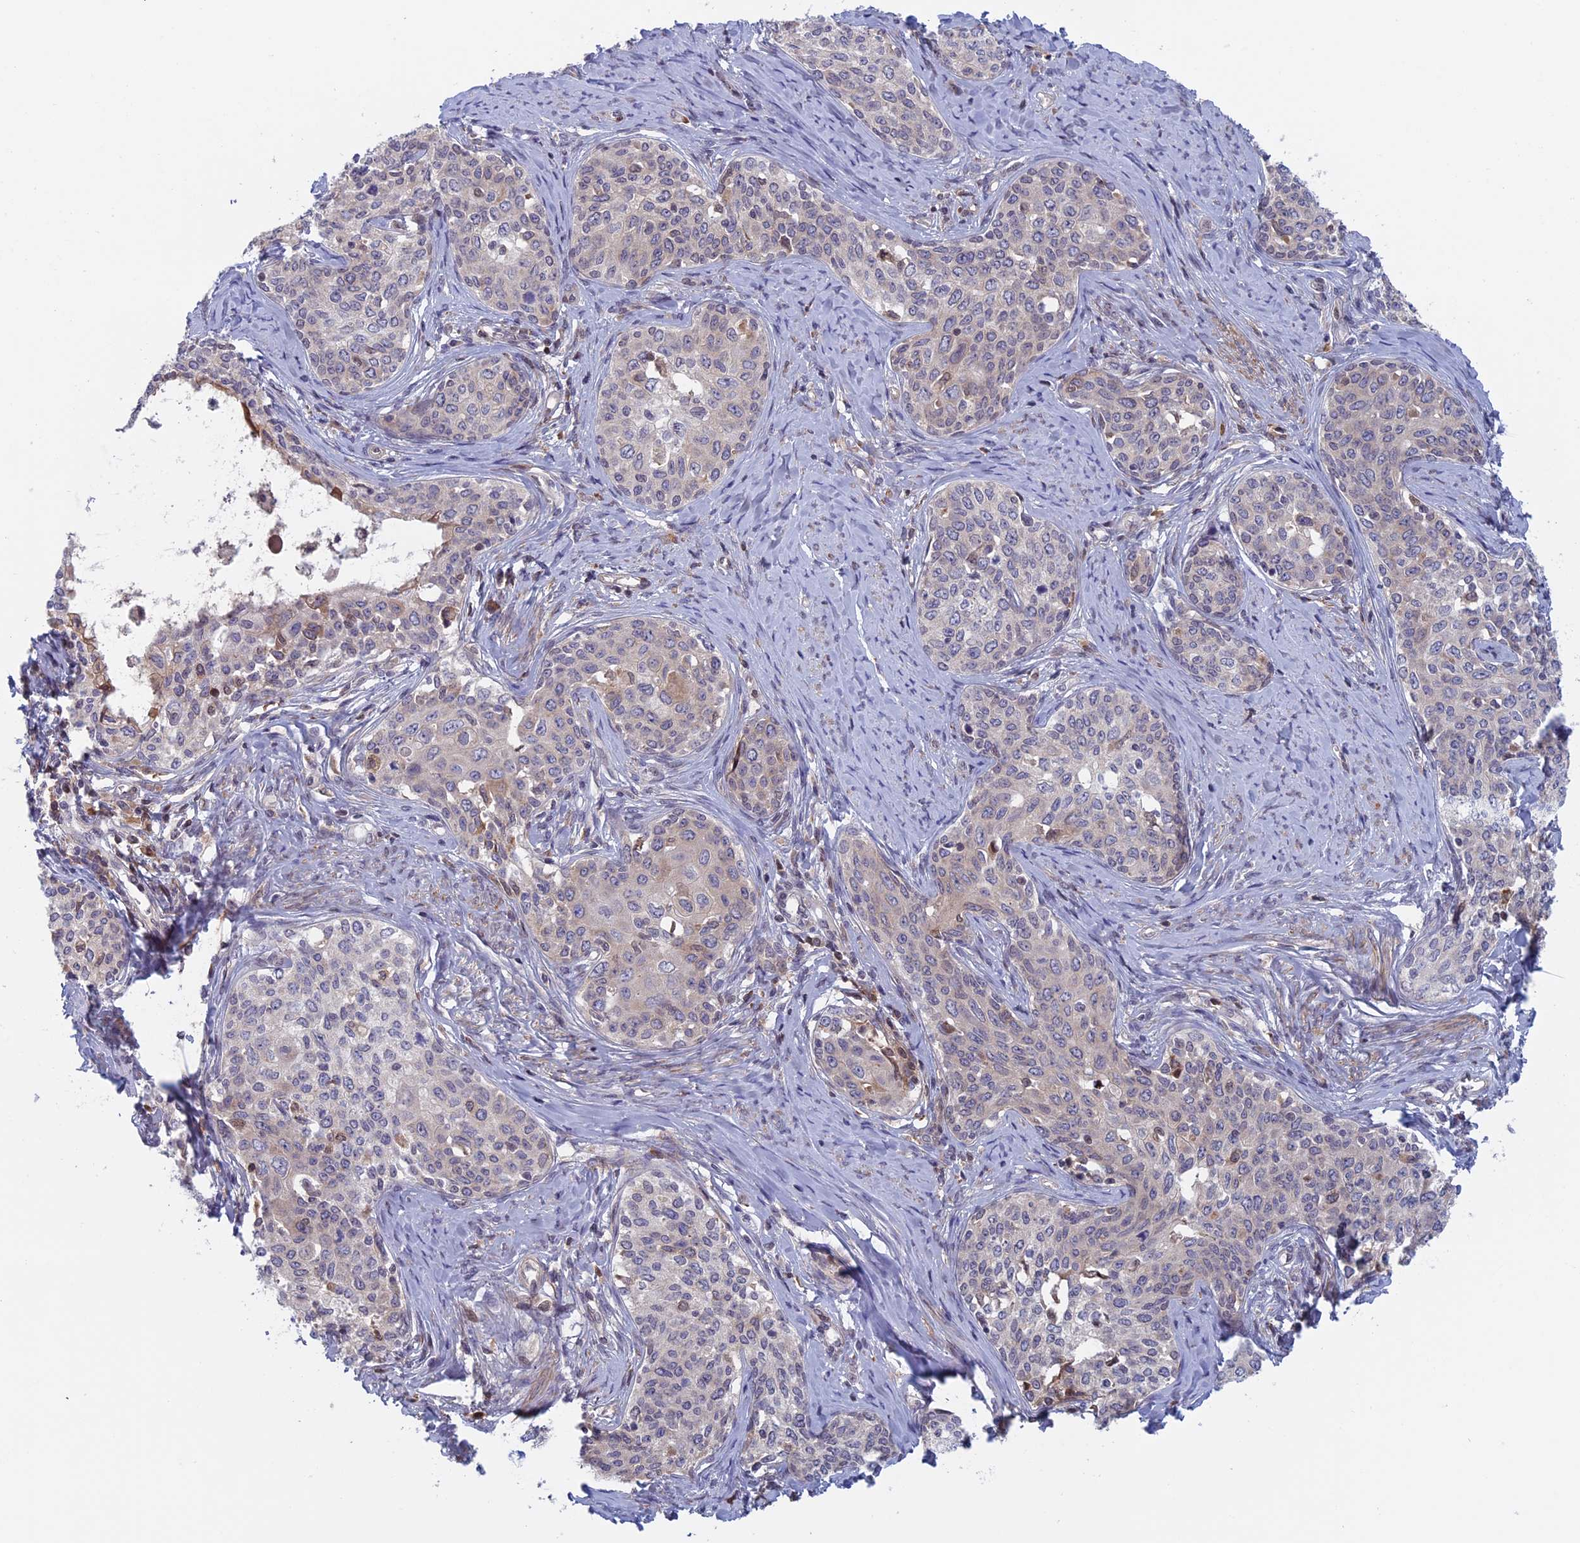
{"staining": {"intensity": "negative", "quantity": "none", "location": "none"}, "tissue": "cervical cancer", "cell_type": "Tumor cells", "image_type": "cancer", "snomed": [{"axis": "morphology", "description": "Squamous cell carcinoma, NOS"}, {"axis": "morphology", "description": "Adenocarcinoma, NOS"}, {"axis": "topography", "description": "Cervix"}], "caption": "There is no significant expression in tumor cells of cervical squamous cell carcinoma.", "gene": "FADS1", "patient": {"sex": "female", "age": 52}}